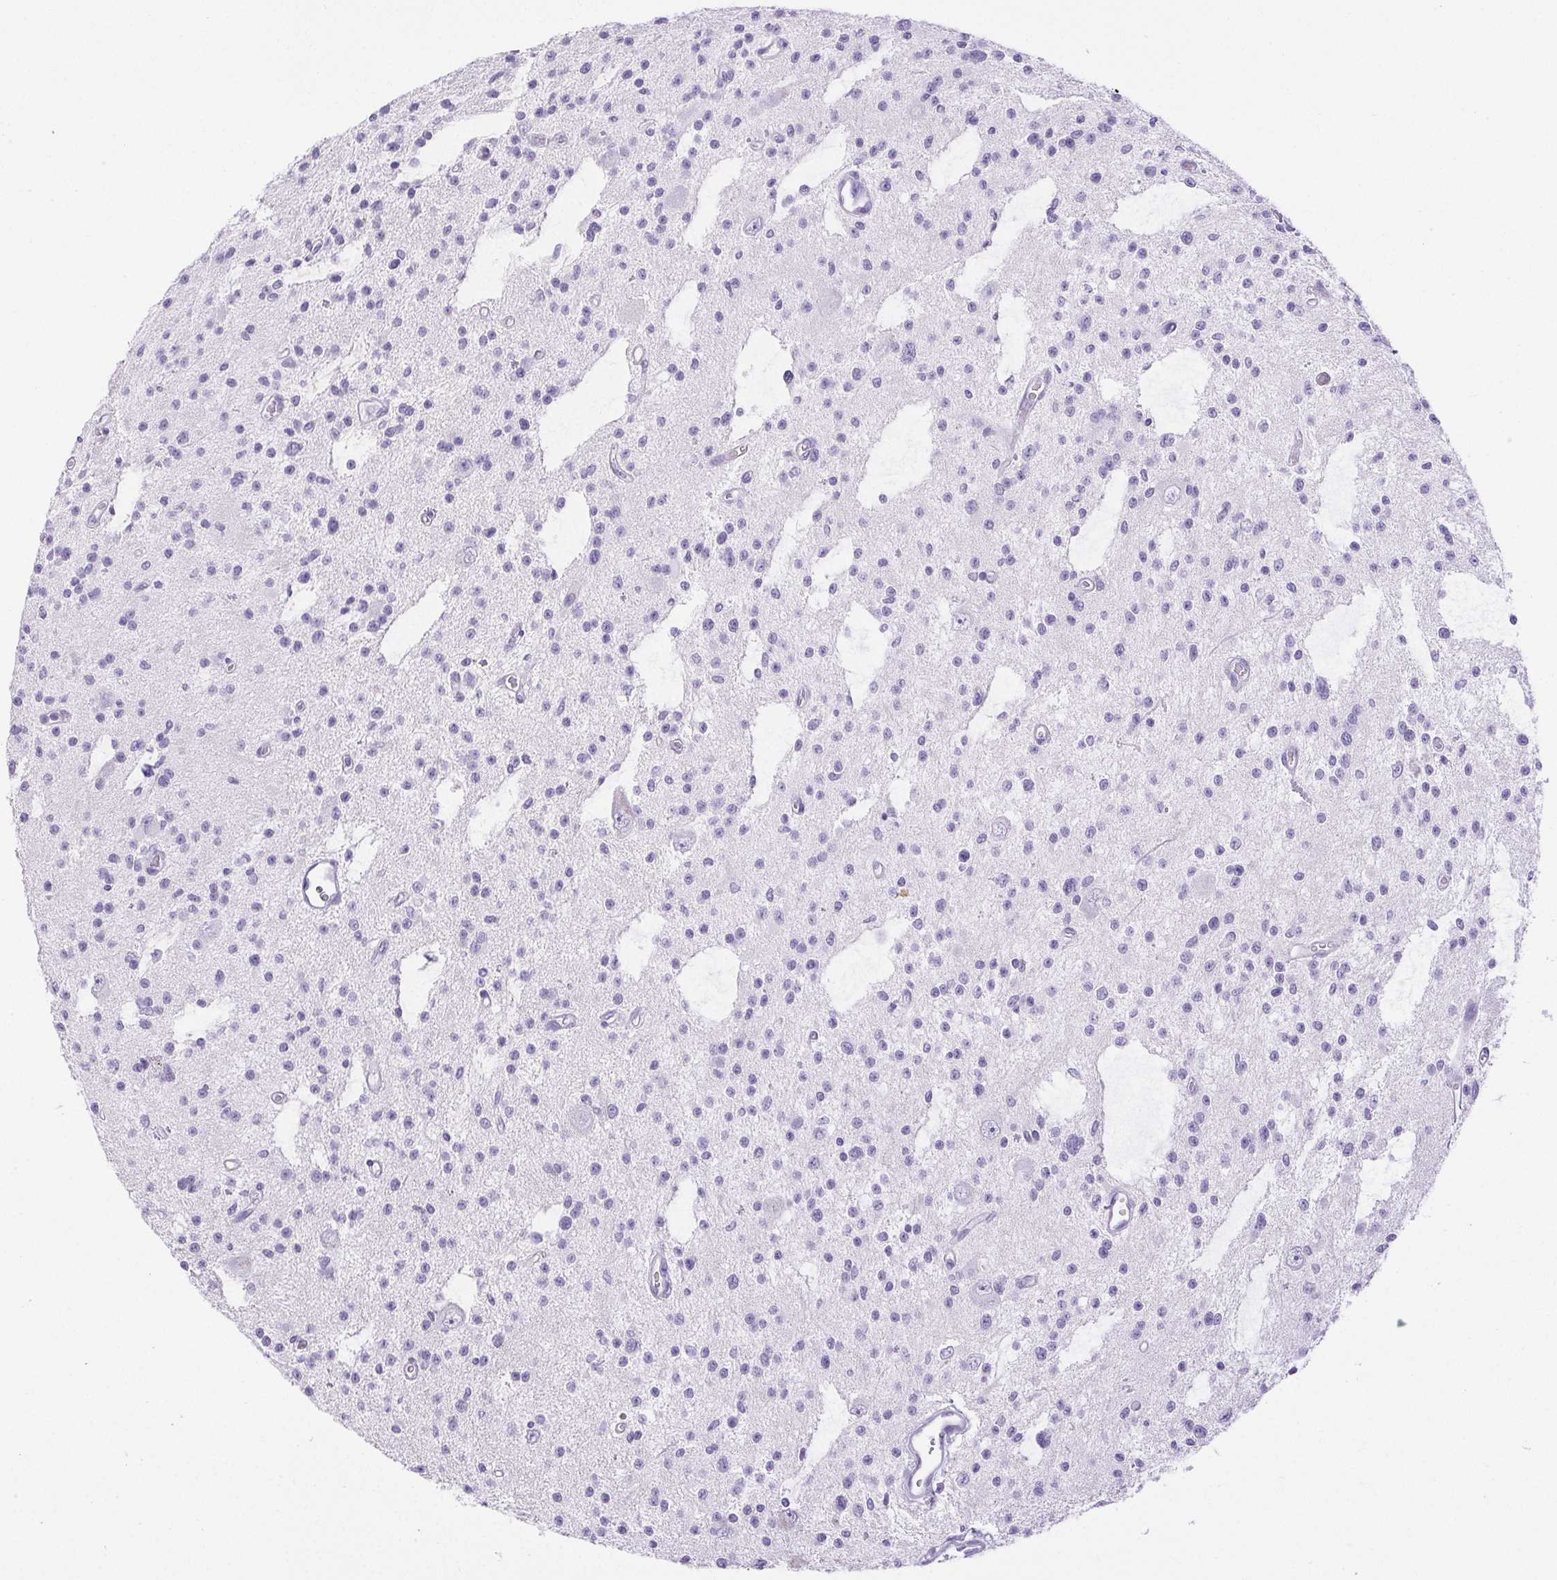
{"staining": {"intensity": "negative", "quantity": "none", "location": "none"}, "tissue": "glioma", "cell_type": "Tumor cells", "image_type": "cancer", "snomed": [{"axis": "morphology", "description": "Glioma, malignant, Low grade"}, {"axis": "topography", "description": "Brain"}], "caption": "DAB (3,3'-diaminobenzidine) immunohistochemical staining of malignant low-grade glioma shows no significant expression in tumor cells.", "gene": "HLA-G", "patient": {"sex": "male", "age": 43}}